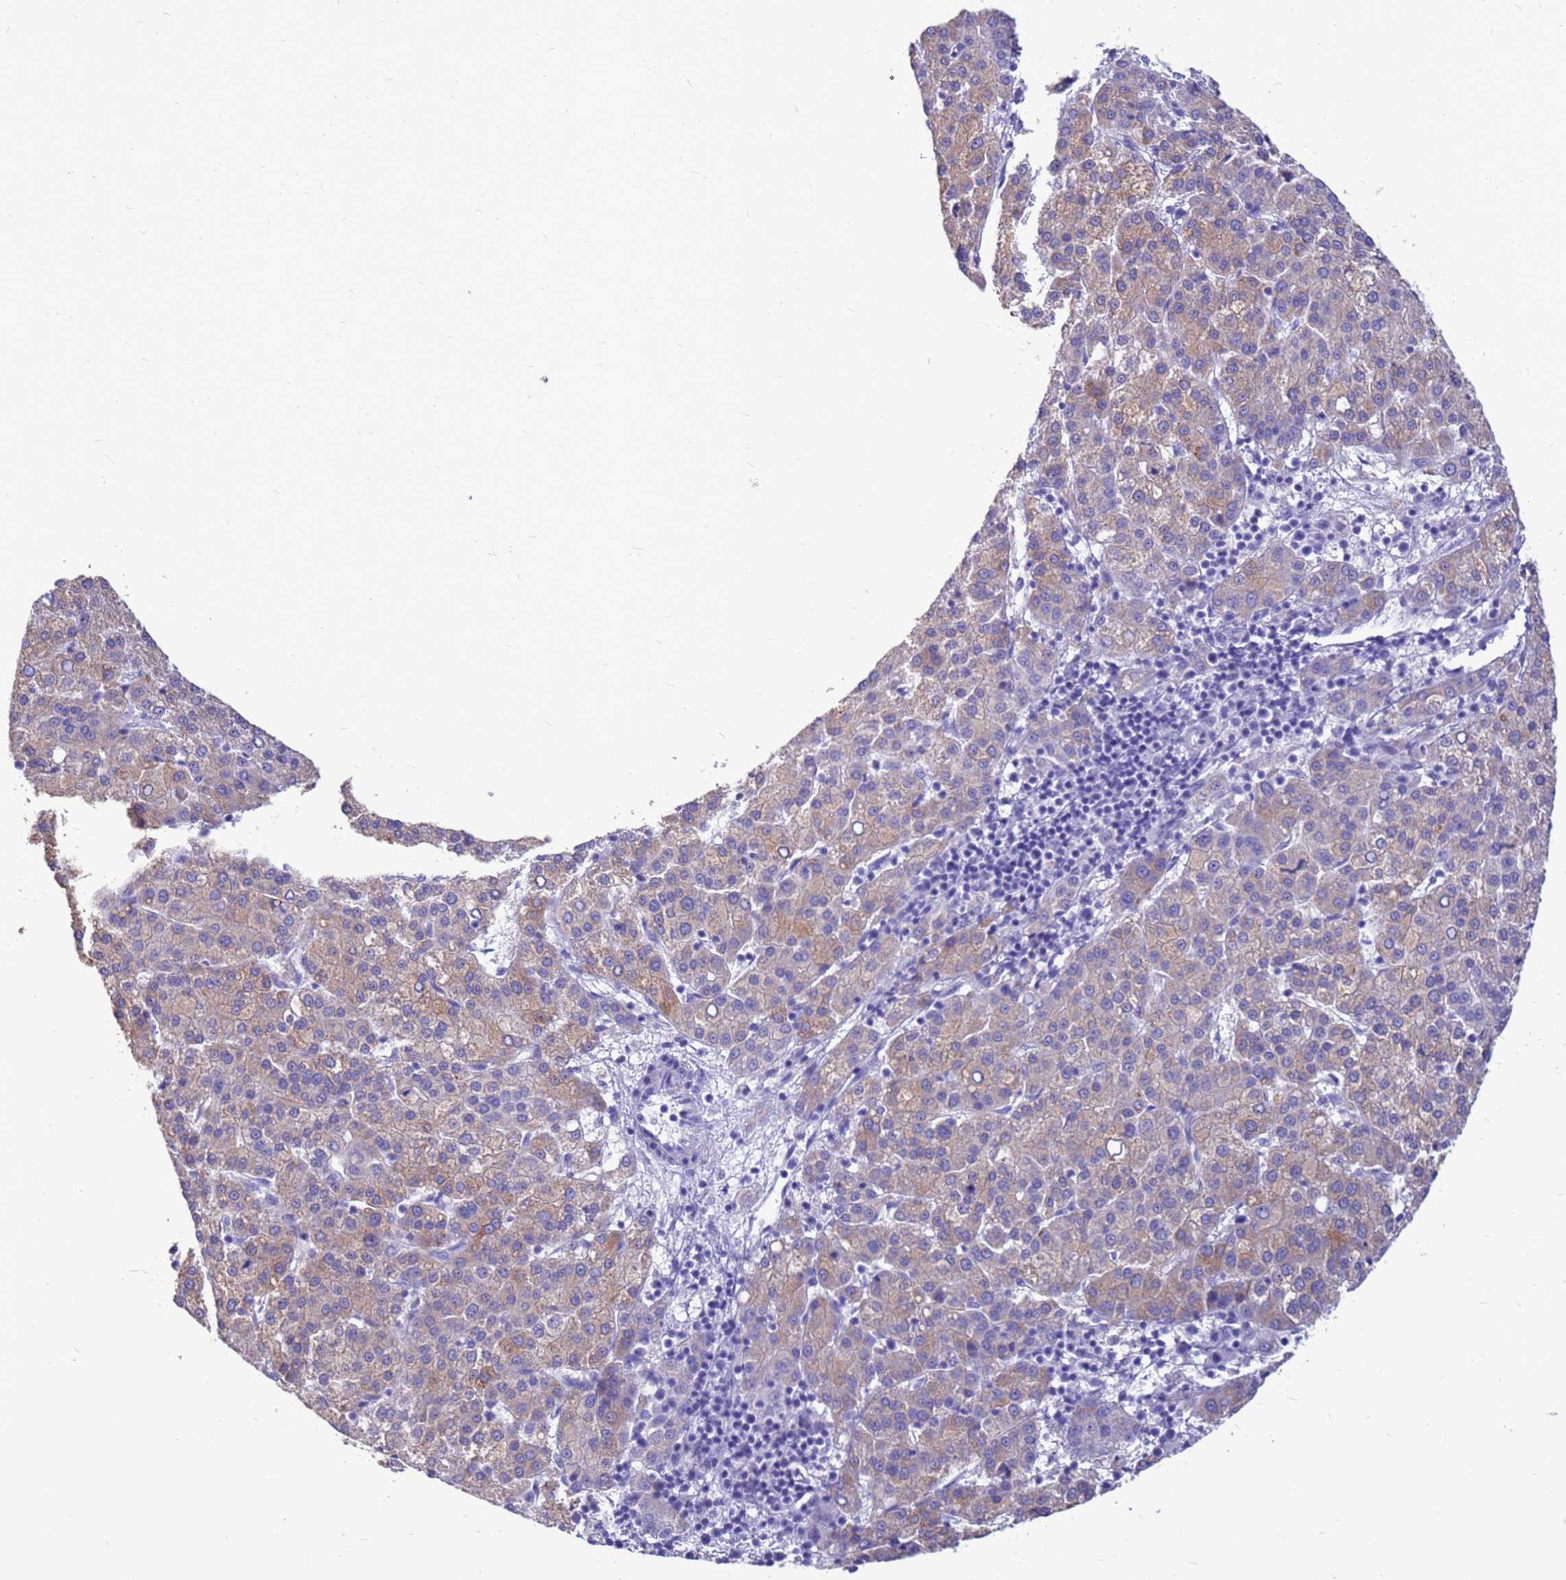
{"staining": {"intensity": "weak", "quantity": "25%-75%", "location": "cytoplasmic/membranous"}, "tissue": "liver cancer", "cell_type": "Tumor cells", "image_type": "cancer", "snomed": [{"axis": "morphology", "description": "Carcinoma, Hepatocellular, NOS"}, {"axis": "topography", "description": "Liver"}], "caption": "Immunohistochemistry (IHC) image of neoplastic tissue: human liver hepatocellular carcinoma stained using immunohistochemistry displays low levels of weak protein expression localized specifically in the cytoplasmic/membranous of tumor cells, appearing as a cytoplasmic/membranous brown color.", "gene": "PDE10A", "patient": {"sex": "female", "age": 58}}